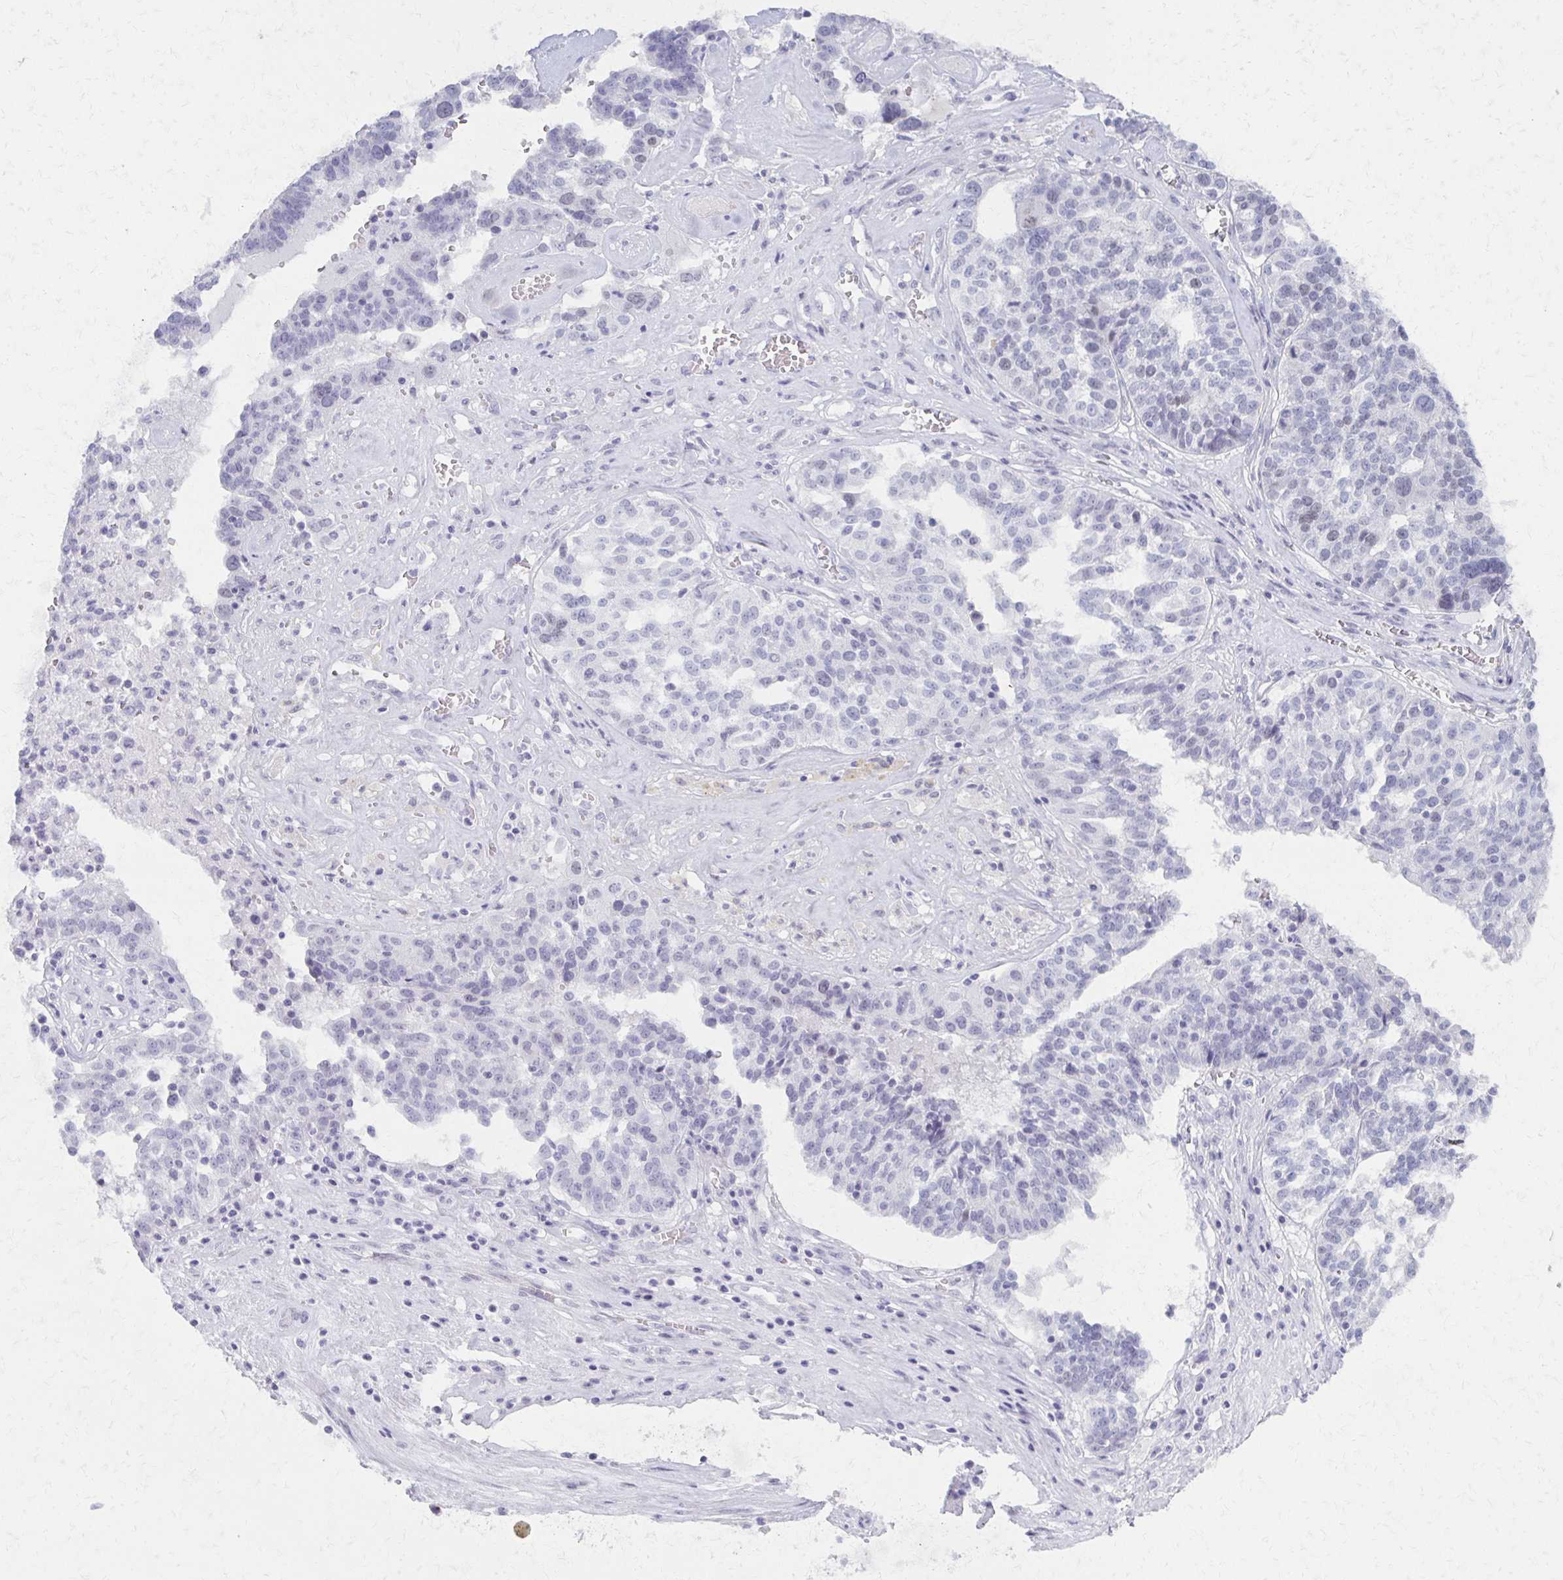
{"staining": {"intensity": "negative", "quantity": "none", "location": "none"}, "tissue": "ovarian cancer", "cell_type": "Tumor cells", "image_type": "cancer", "snomed": [{"axis": "morphology", "description": "Cystadenocarcinoma, serous, NOS"}, {"axis": "topography", "description": "Ovary"}], "caption": "Micrograph shows no protein positivity in tumor cells of ovarian serous cystadenocarcinoma tissue. The staining is performed using DAB brown chromogen with nuclei counter-stained in using hematoxylin.", "gene": "MORC4", "patient": {"sex": "female", "age": 59}}